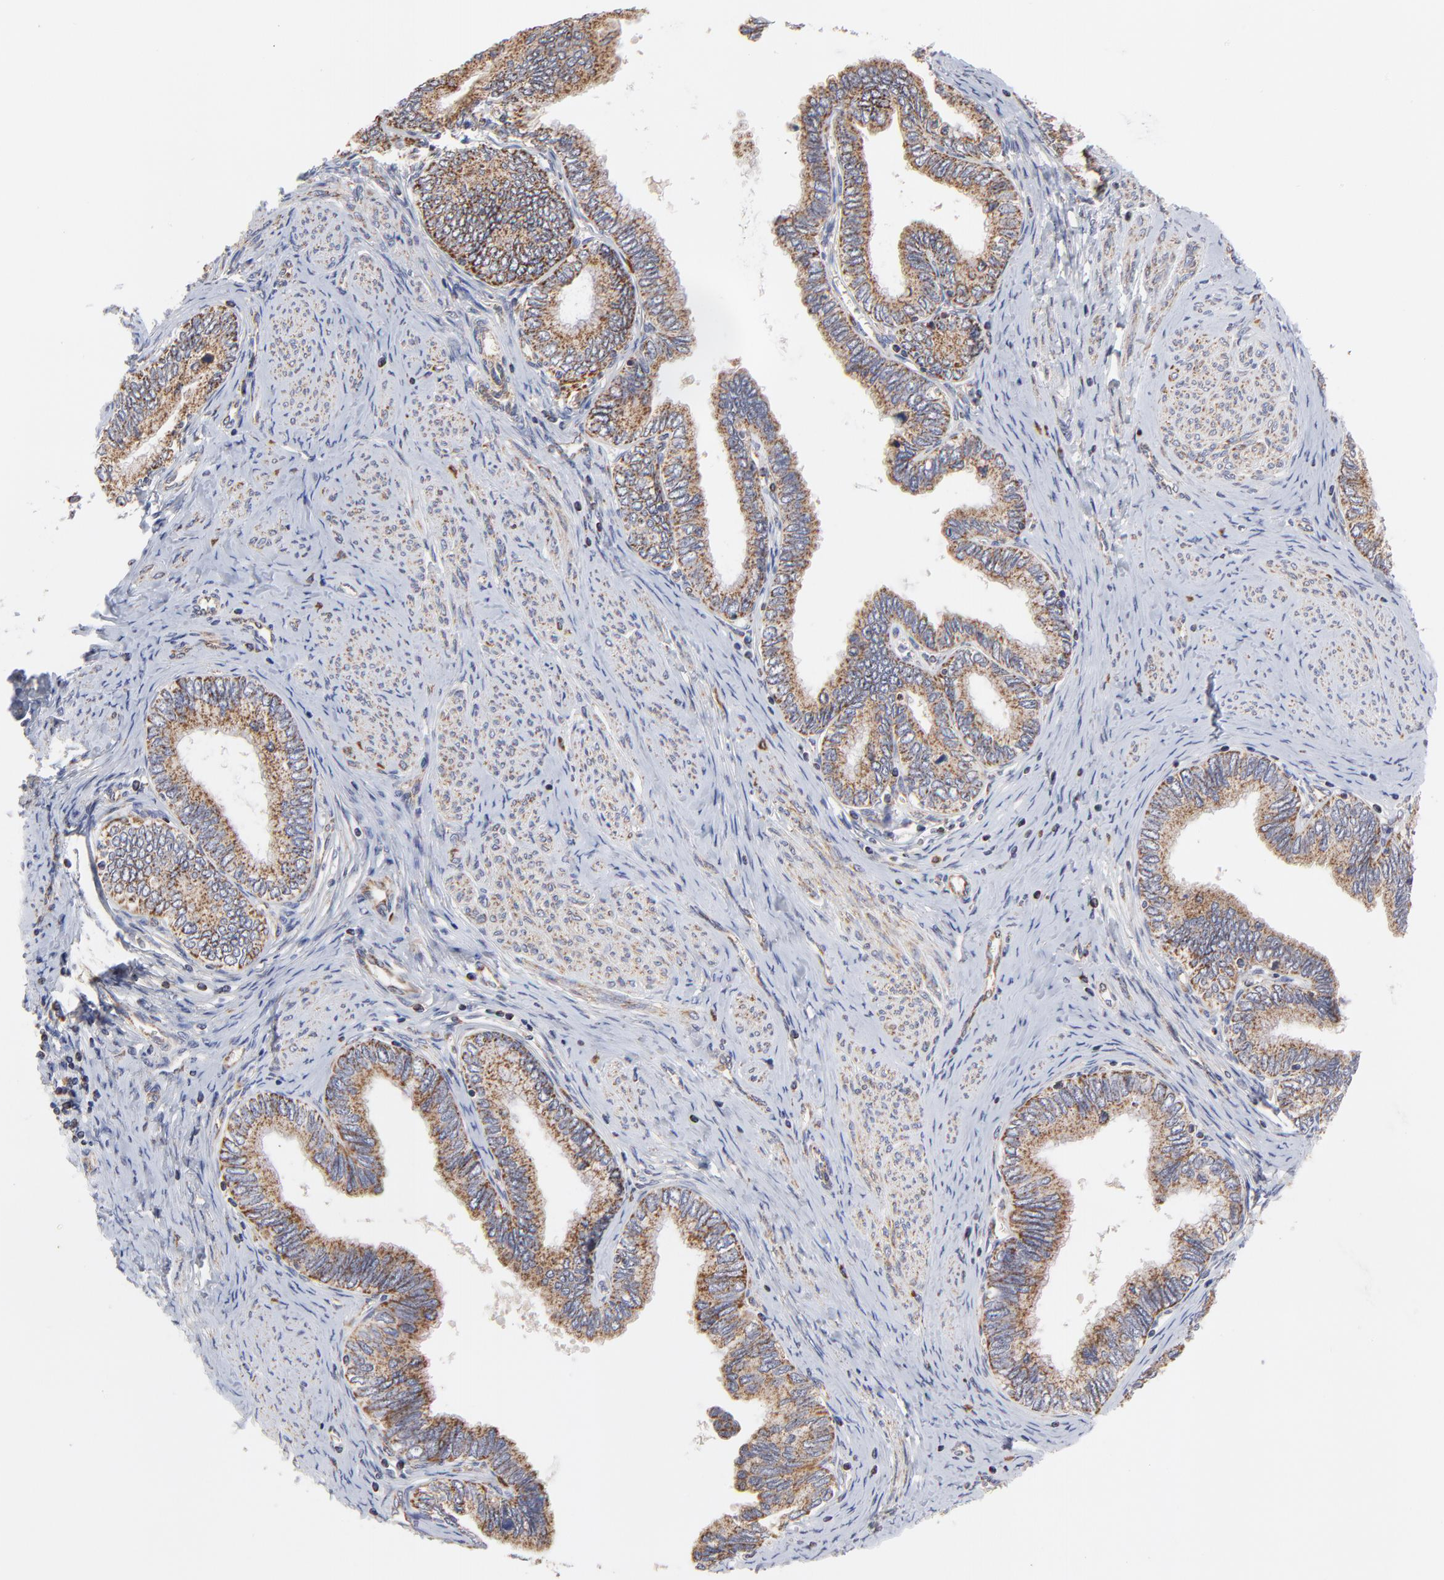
{"staining": {"intensity": "weak", "quantity": ">75%", "location": "cytoplasmic/membranous"}, "tissue": "cervical cancer", "cell_type": "Tumor cells", "image_type": "cancer", "snomed": [{"axis": "morphology", "description": "Adenocarcinoma, NOS"}, {"axis": "topography", "description": "Cervix"}], "caption": "Immunohistochemistry histopathology image of cervical cancer stained for a protein (brown), which displays low levels of weak cytoplasmic/membranous expression in about >75% of tumor cells.", "gene": "ZNF550", "patient": {"sex": "female", "age": 49}}